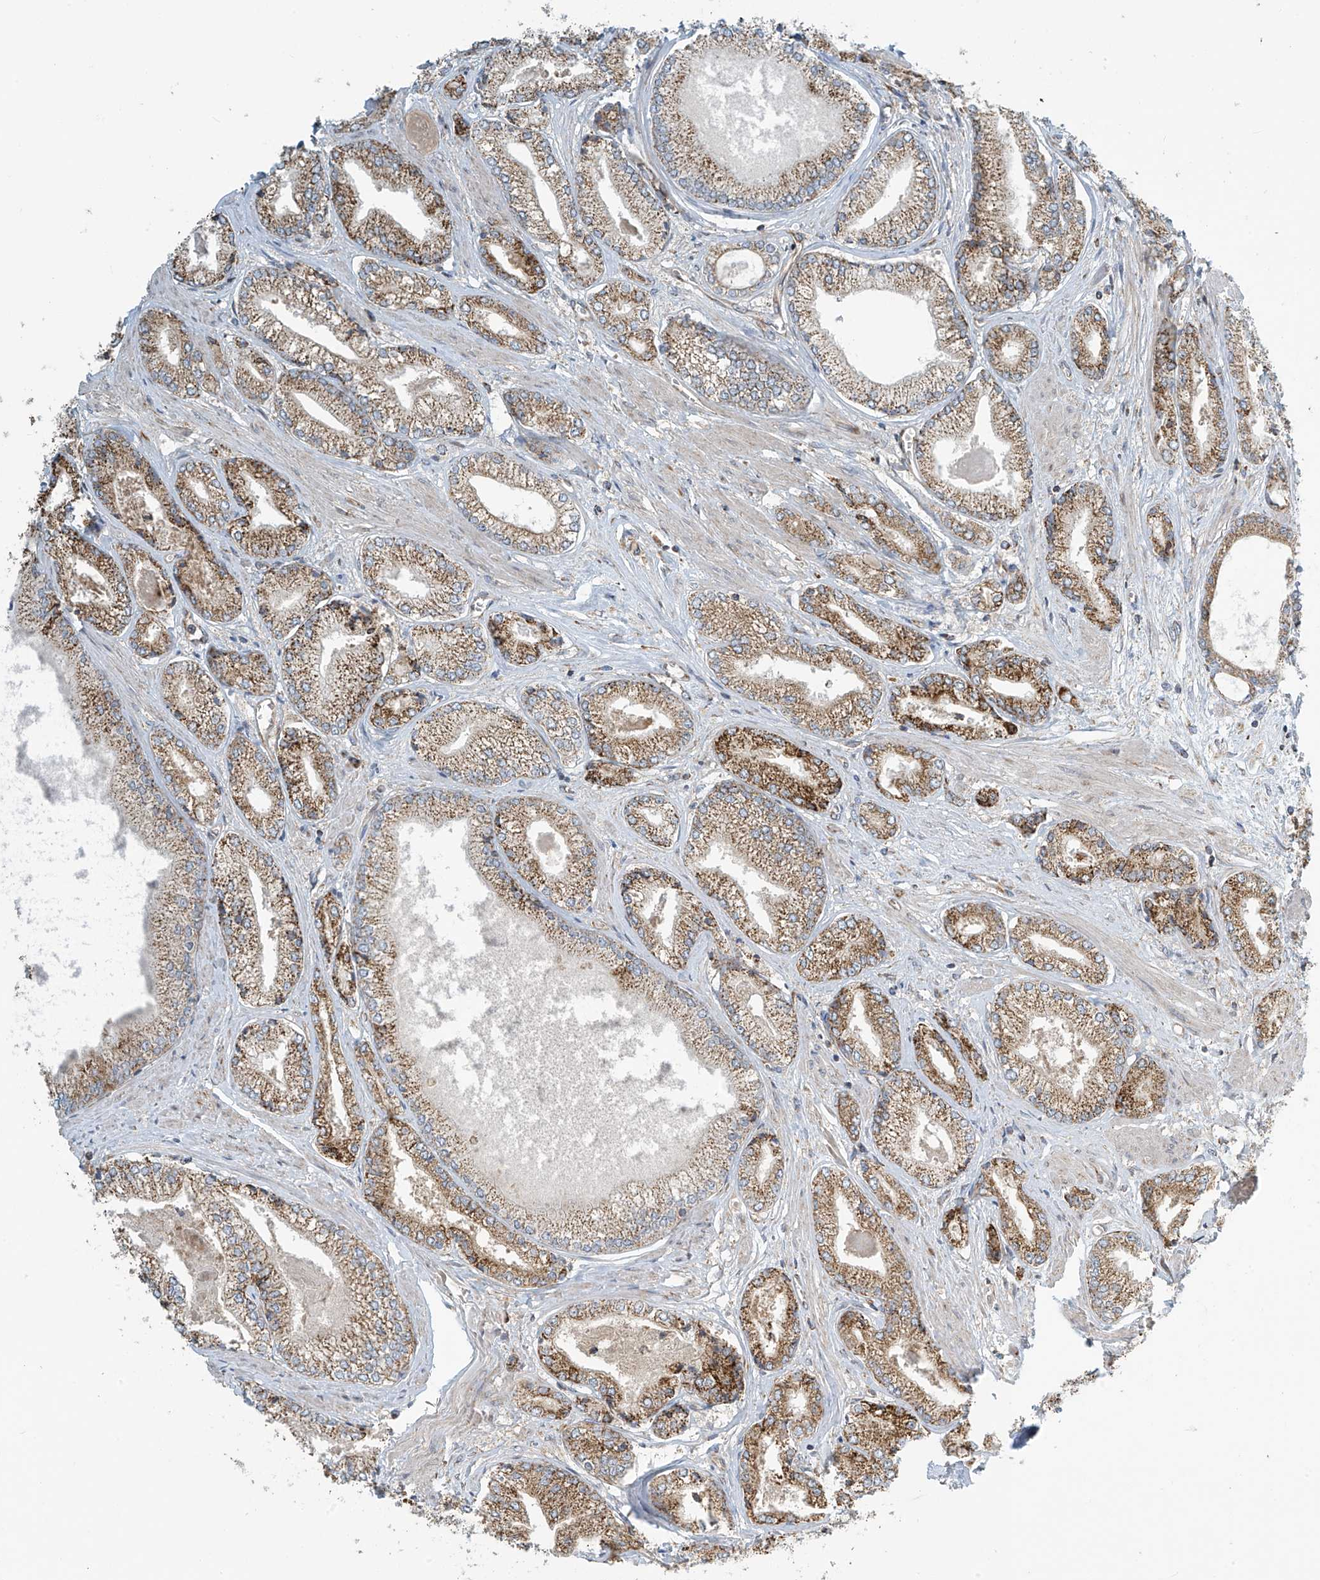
{"staining": {"intensity": "moderate", "quantity": ">75%", "location": "cytoplasmic/membranous"}, "tissue": "prostate cancer", "cell_type": "Tumor cells", "image_type": "cancer", "snomed": [{"axis": "morphology", "description": "Adenocarcinoma, Low grade"}, {"axis": "topography", "description": "Prostate"}], "caption": "Immunohistochemical staining of prostate adenocarcinoma (low-grade) demonstrates medium levels of moderate cytoplasmic/membranous positivity in approximately >75% of tumor cells.", "gene": "METTL6", "patient": {"sex": "male", "age": 60}}